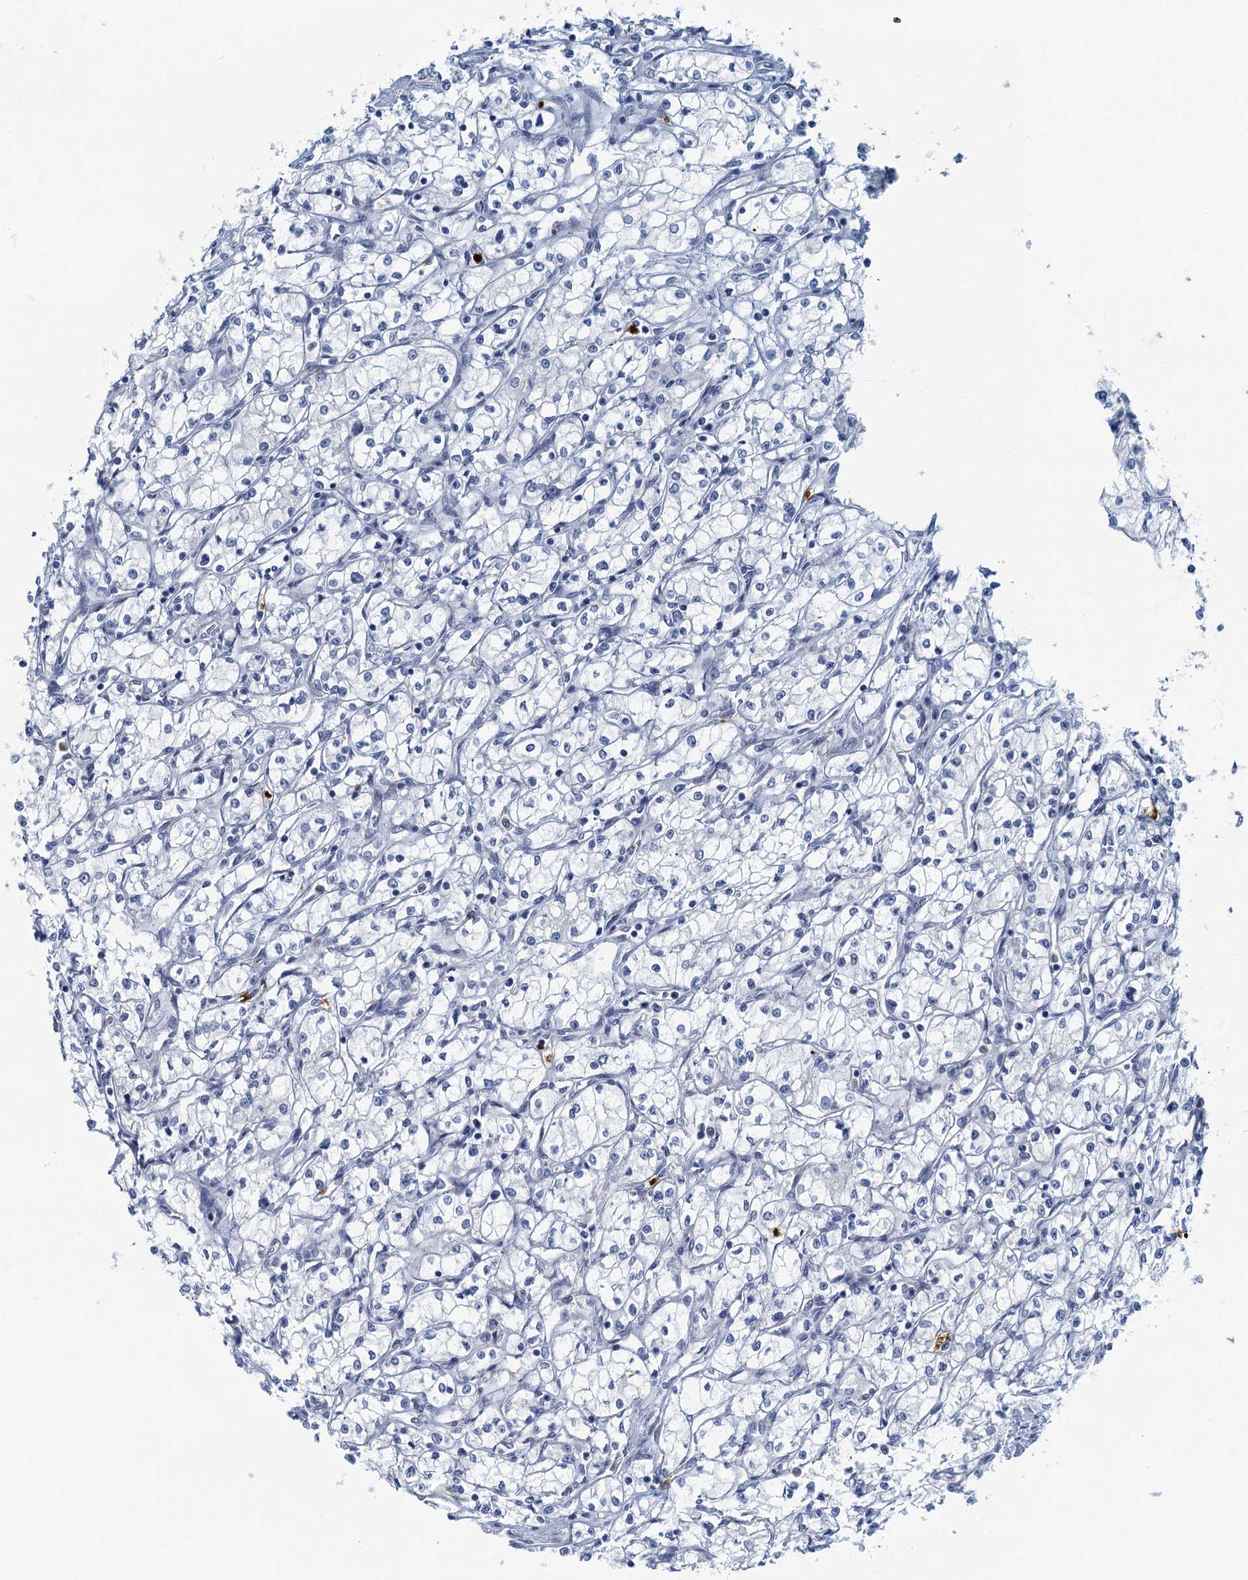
{"staining": {"intensity": "negative", "quantity": "none", "location": "none"}, "tissue": "renal cancer", "cell_type": "Tumor cells", "image_type": "cancer", "snomed": [{"axis": "morphology", "description": "Adenocarcinoma, NOS"}, {"axis": "topography", "description": "Kidney"}], "caption": "IHC histopathology image of renal cancer (adenocarcinoma) stained for a protein (brown), which displays no expression in tumor cells.", "gene": "ANKDD1A", "patient": {"sex": "male", "age": 59}}